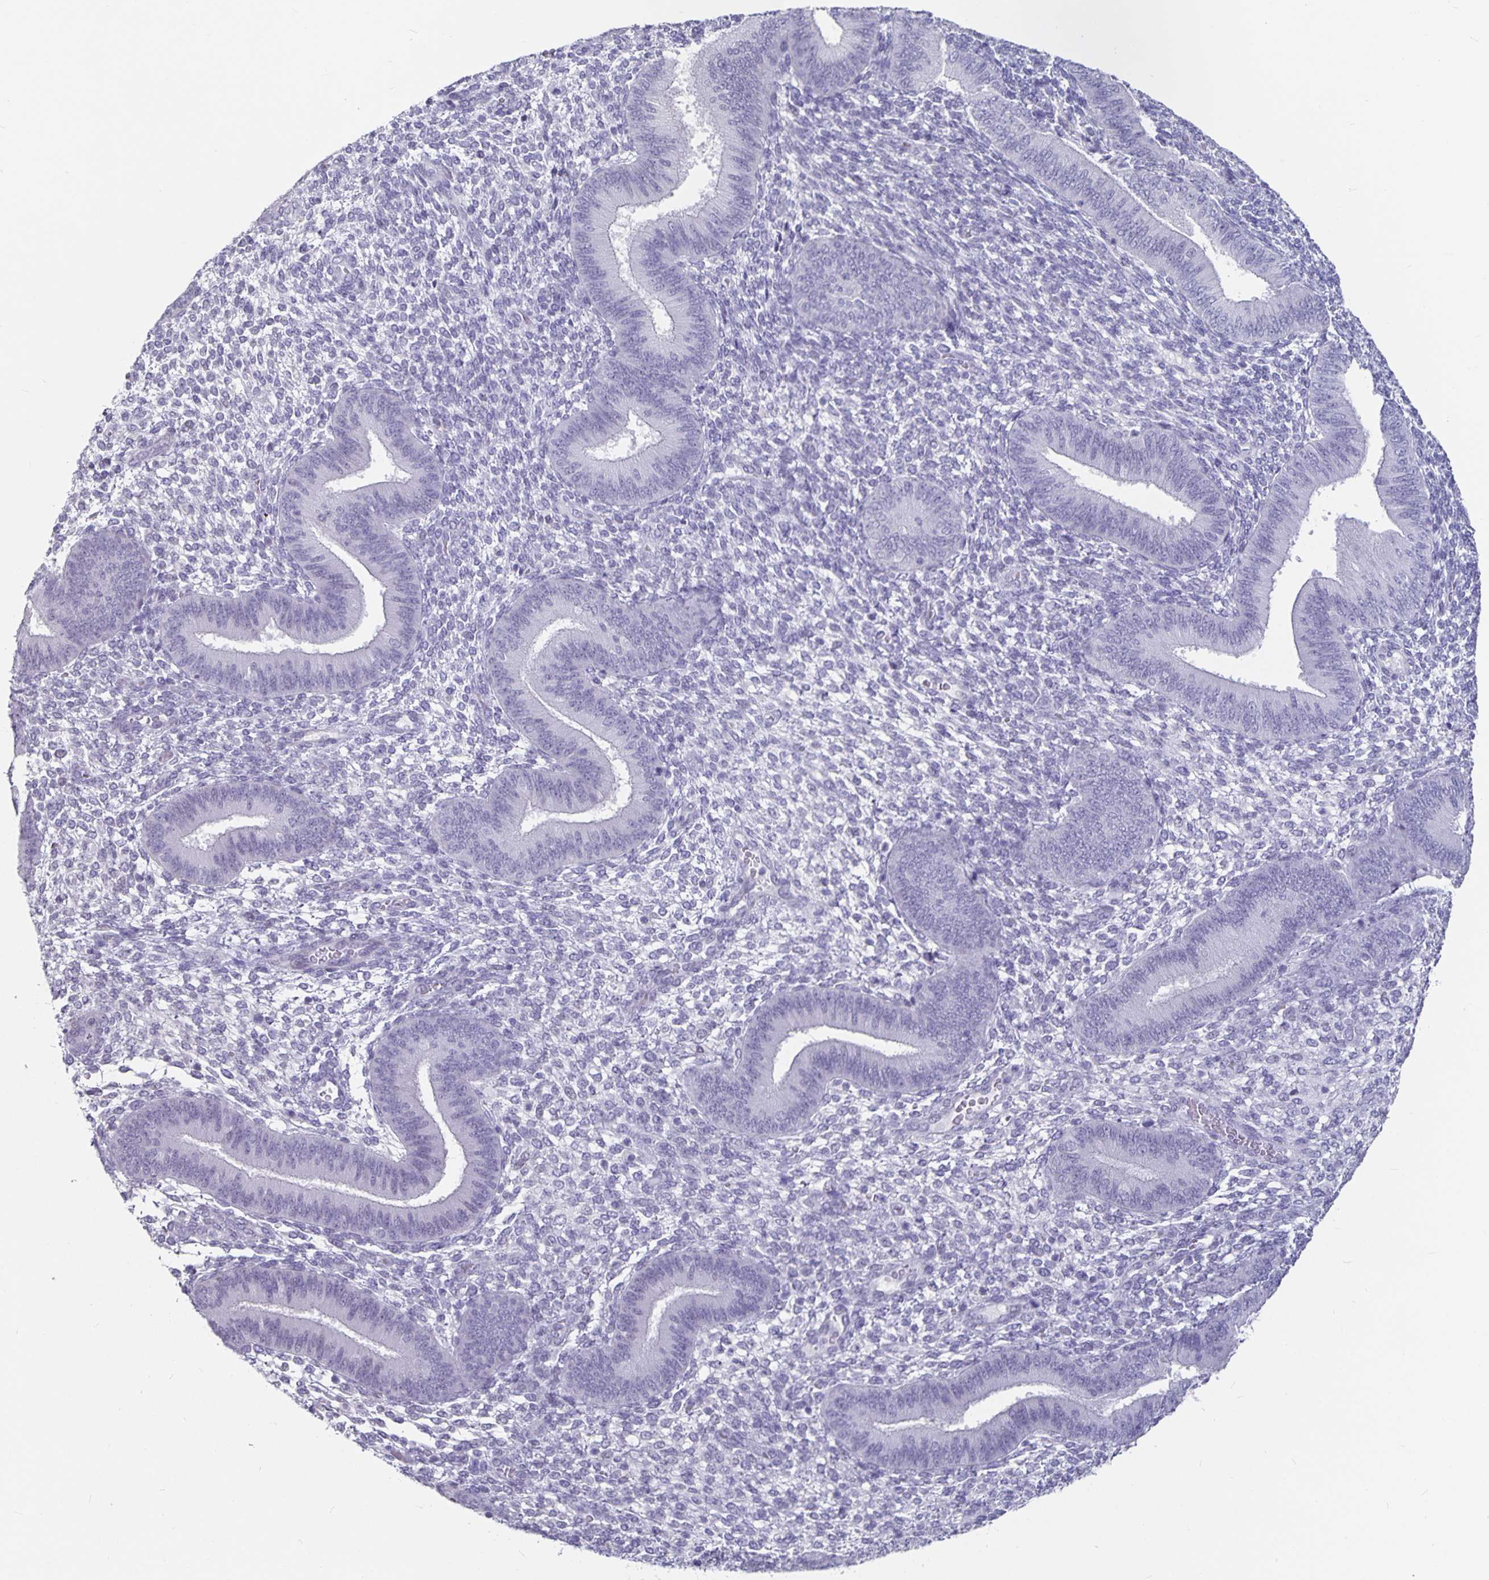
{"staining": {"intensity": "negative", "quantity": "none", "location": "none"}, "tissue": "endometrium", "cell_type": "Cells in endometrial stroma", "image_type": "normal", "snomed": [{"axis": "morphology", "description": "Normal tissue, NOS"}, {"axis": "topography", "description": "Endometrium"}], "caption": "The image displays no significant expression in cells in endometrial stroma of endometrium. Brightfield microscopy of IHC stained with DAB (brown) and hematoxylin (blue), captured at high magnification.", "gene": "OLIG2", "patient": {"sex": "female", "age": 39}}